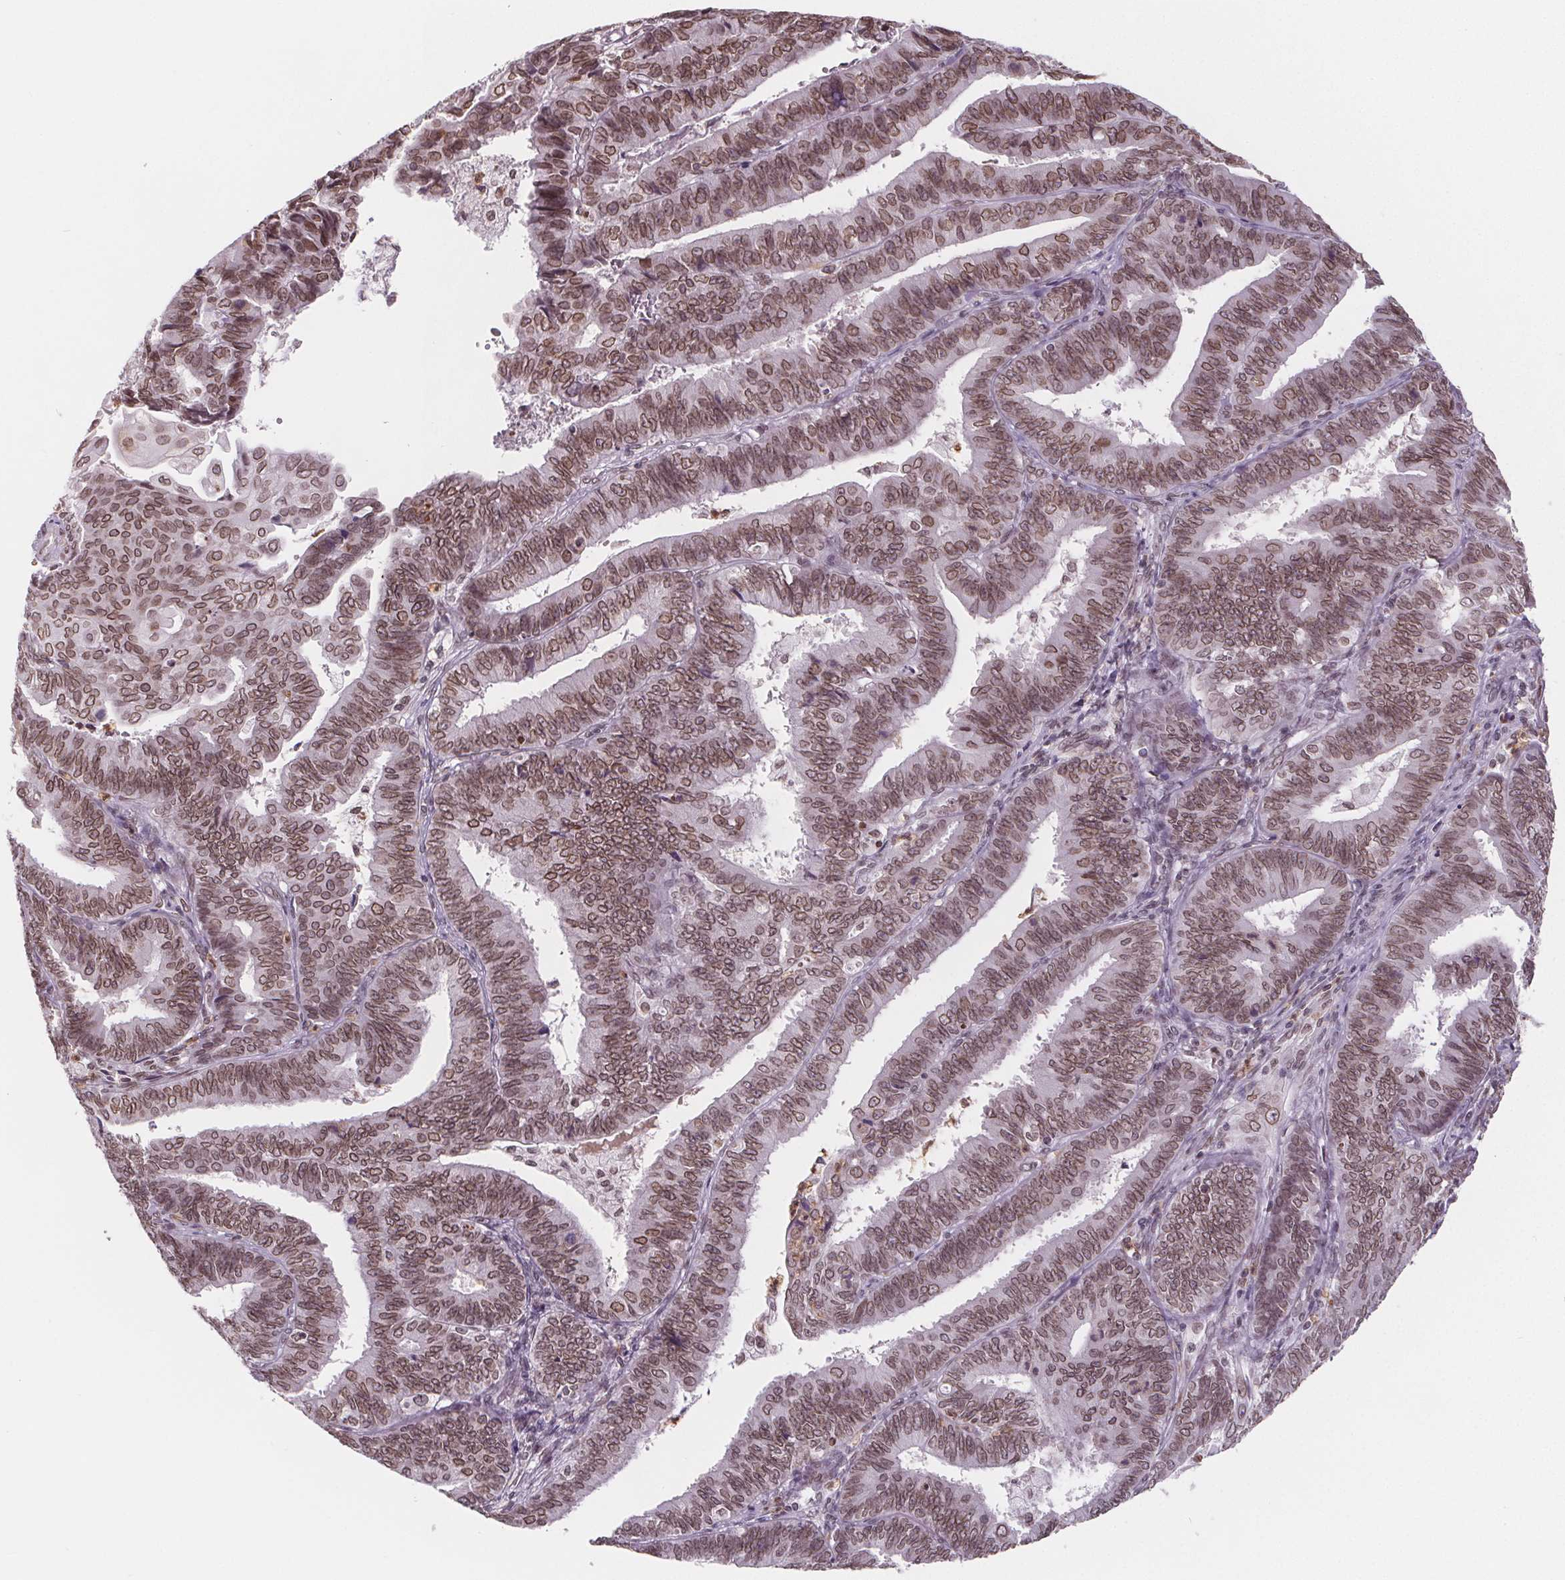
{"staining": {"intensity": "moderate", "quantity": ">75%", "location": "cytoplasmic/membranous,nuclear"}, "tissue": "endometrial cancer", "cell_type": "Tumor cells", "image_type": "cancer", "snomed": [{"axis": "morphology", "description": "Adenocarcinoma, NOS"}, {"axis": "topography", "description": "Endometrium"}], "caption": "Human endometrial cancer stained for a protein (brown) demonstrates moderate cytoplasmic/membranous and nuclear positive expression in about >75% of tumor cells.", "gene": "TTC39C", "patient": {"sex": "female", "age": 73}}